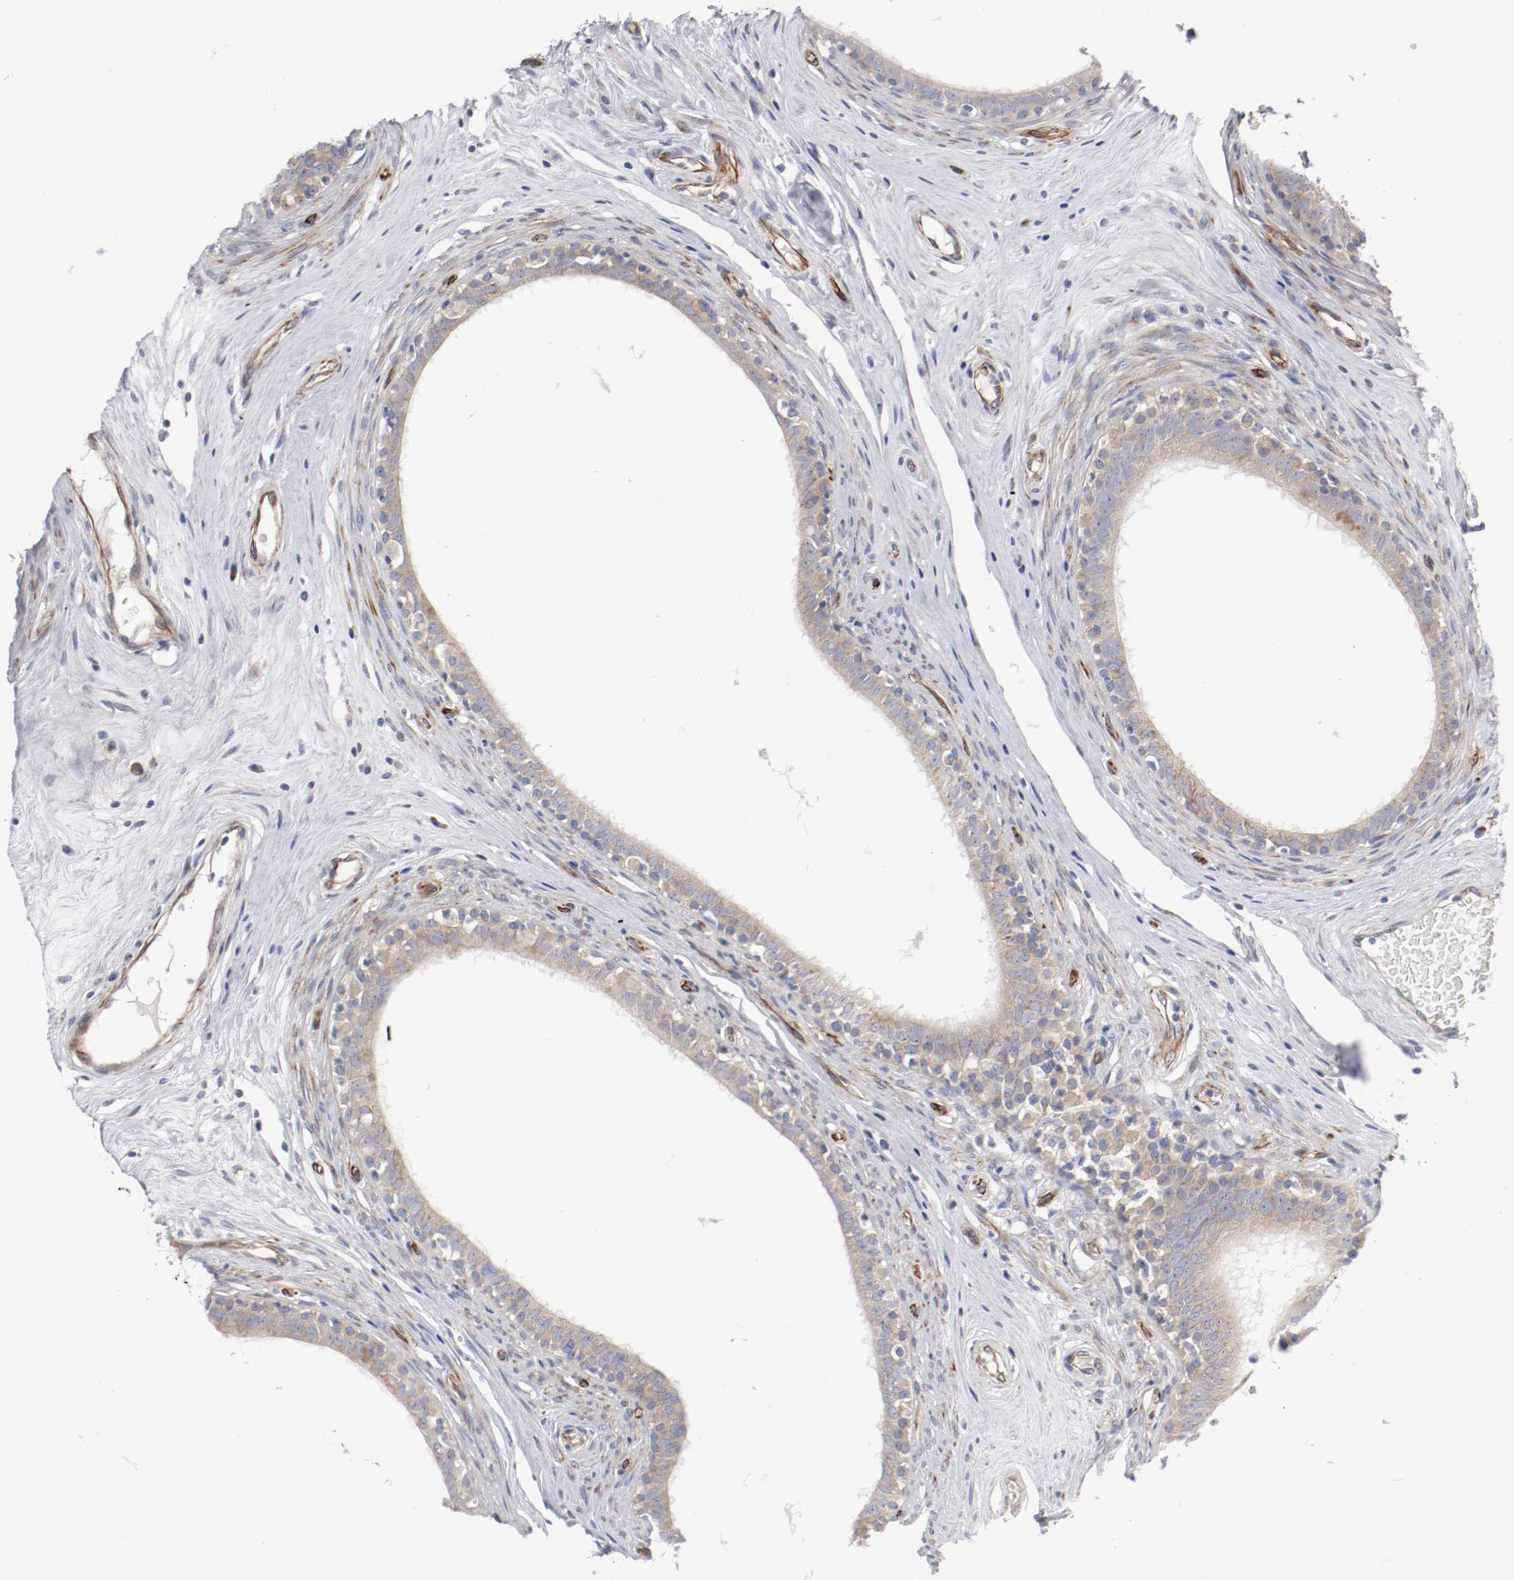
{"staining": {"intensity": "moderate", "quantity": "25%-75%", "location": "cytoplasmic/membranous"}, "tissue": "epididymis", "cell_type": "Glandular cells", "image_type": "normal", "snomed": [{"axis": "morphology", "description": "Normal tissue, NOS"}, {"axis": "morphology", "description": "Inflammation, NOS"}, {"axis": "topography", "description": "Epididymis"}], "caption": "Moderate cytoplasmic/membranous staining is seen in about 25%-75% of glandular cells in normal epididymis.", "gene": "GIT1", "patient": {"sex": "male", "age": 84}}